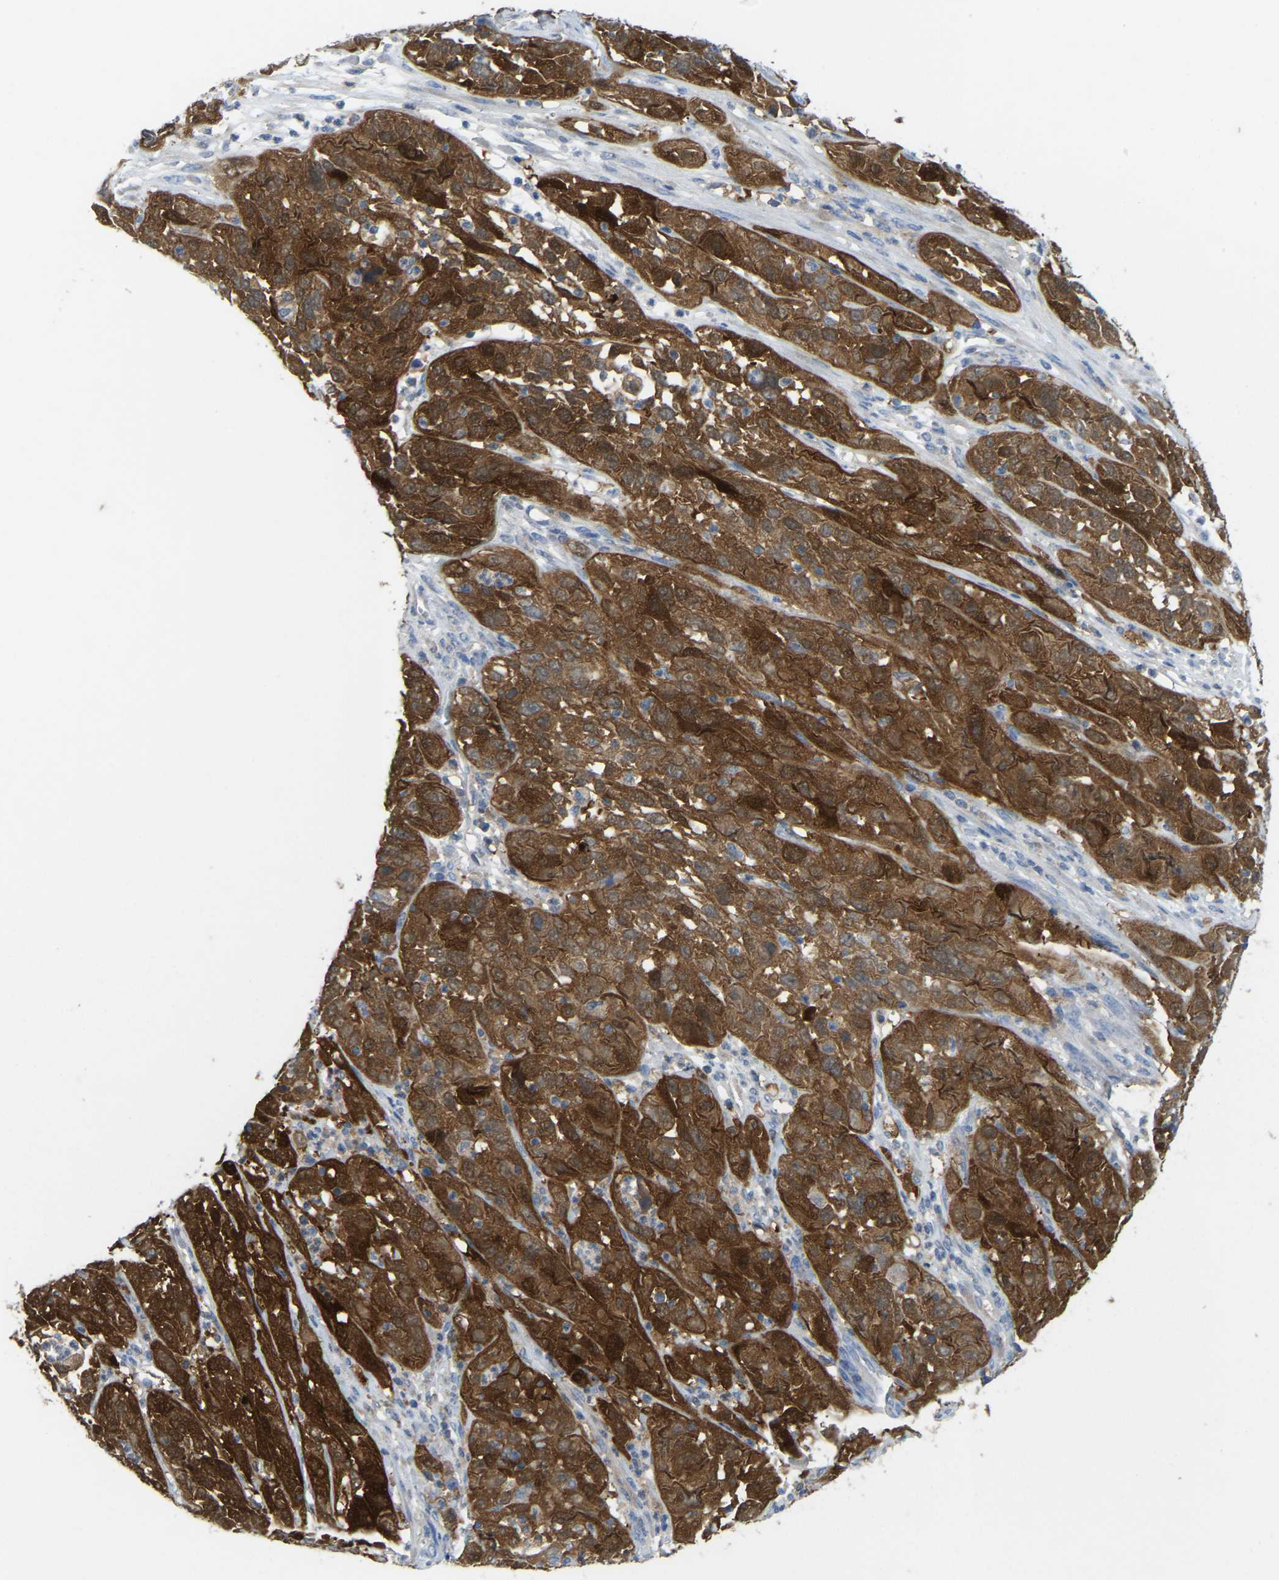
{"staining": {"intensity": "strong", "quantity": ">75%", "location": "cytoplasmic/membranous"}, "tissue": "cervical cancer", "cell_type": "Tumor cells", "image_type": "cancer", "snomed": [{"axis": "morphology", "description": "Squamous cell carcinoma, NOS"}, {"axis": "topography", "description": "Cervix"}], "caption": "DAB immunohistochemical staining of human cervical squamous cell carcinoma exhibits strong cytoplasmic/membranous protein expression in about >75% of tumor cells.", "gene": "SERPINB5", "patient": {"sex": "female", "age": 32}}